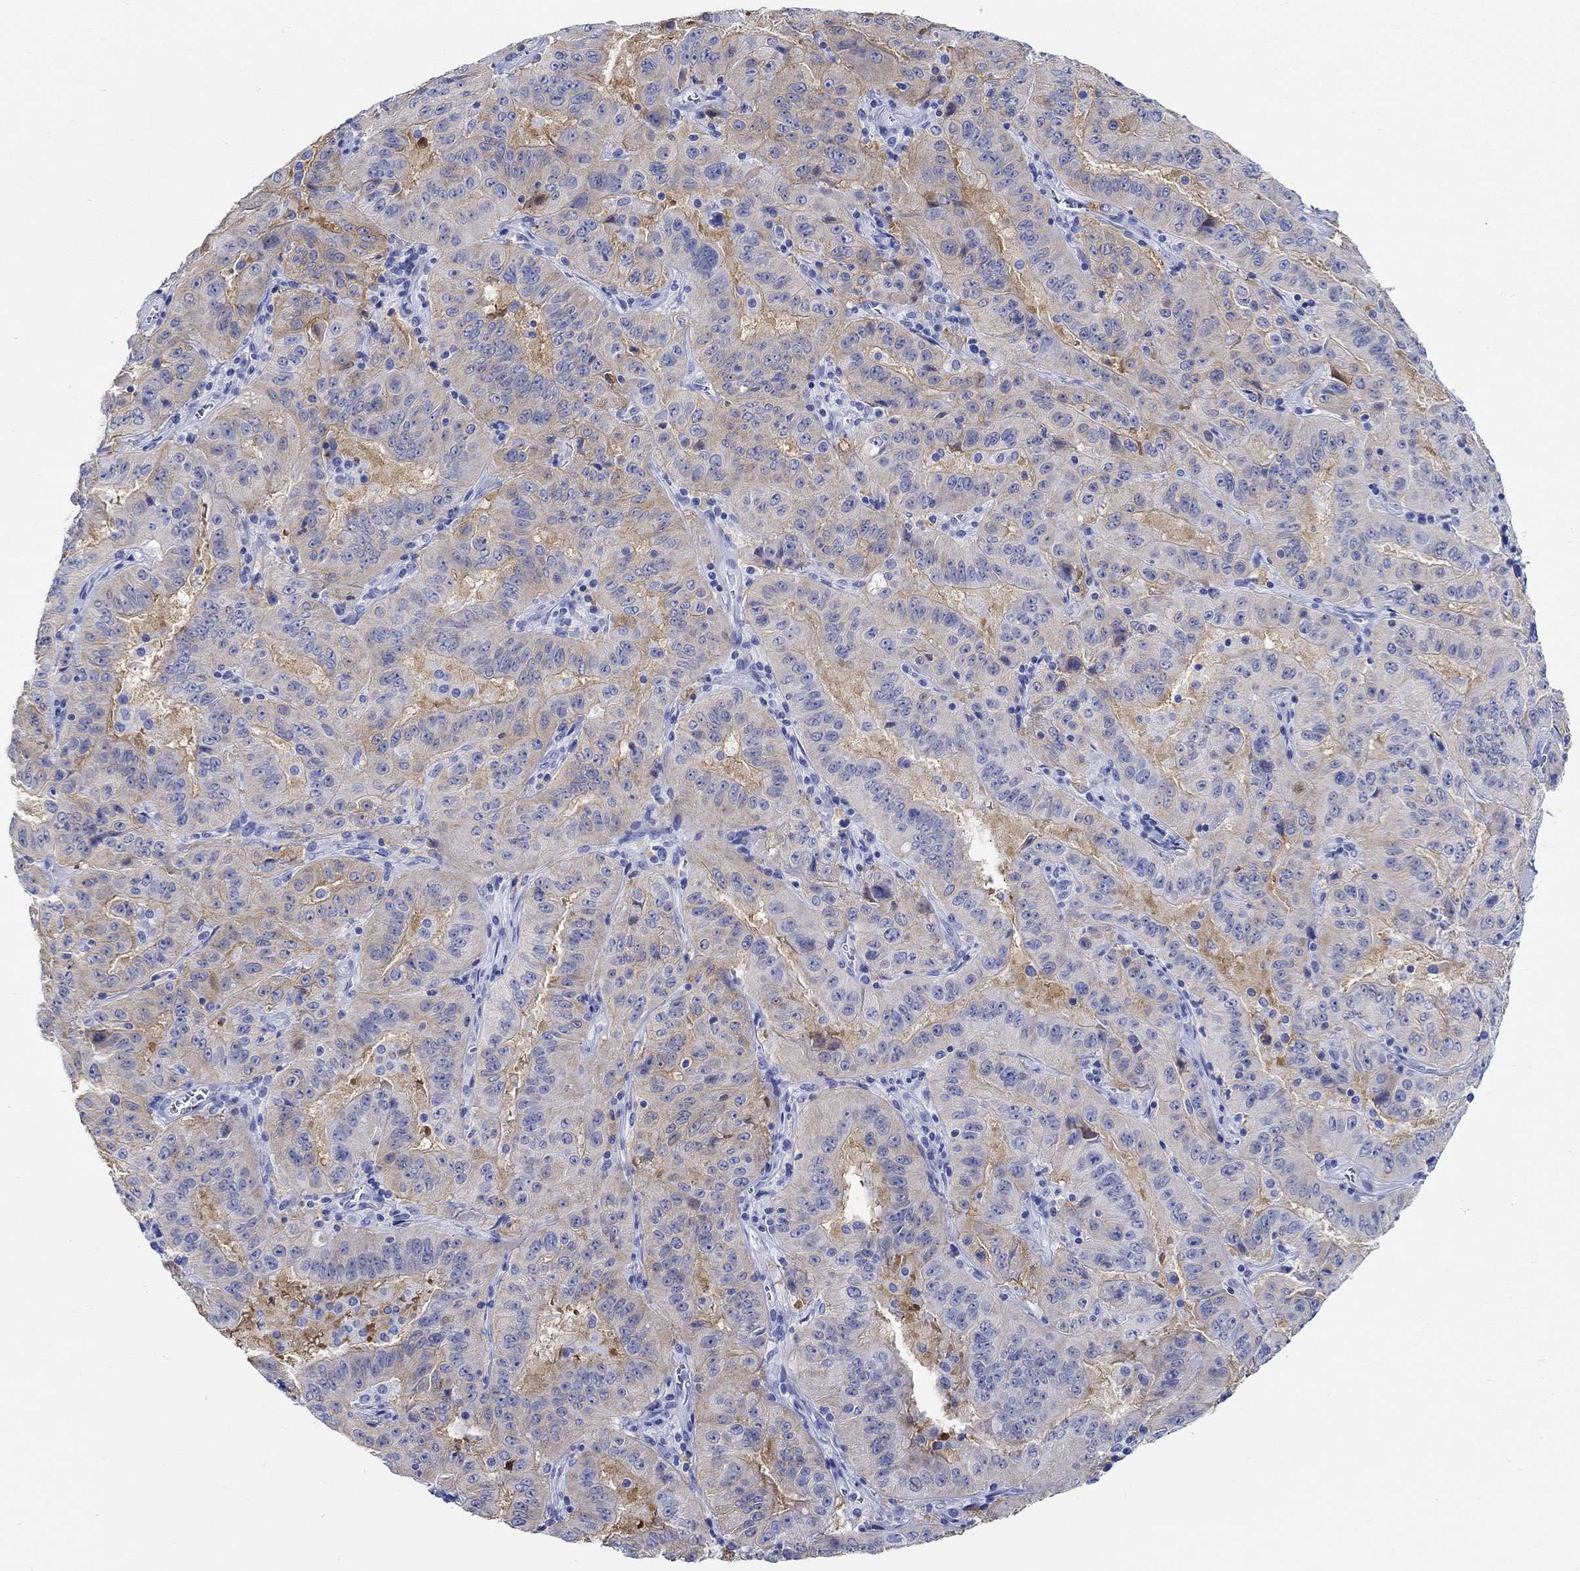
{"staining": {"intensity": "moderate", "quantity": "<25%", "location": "cytoplasmic/membranous"}, "tissue": "pancreatic cancer", "cell_type": "Tumor cells", "image_type": "cancer", "snomed": [{"axis": "morphology", "description": "Adenocarcinoma, NOS"}, {"axis": "topography", "description": "Pancreas"}], "caption": "Immunohistochemistry micrograph of neoplastic tissue: pancreatic cancer (adenocarcinoma) stained using IHC demonstrates low levels of moderate protein expression localized specifically in the cytoplasmic/membranous of tumor cells, appearing as a cytoplasmic/membranous brown color.", "gene": "FBXO2", "patient": {"sex": "male", "age": 63}}